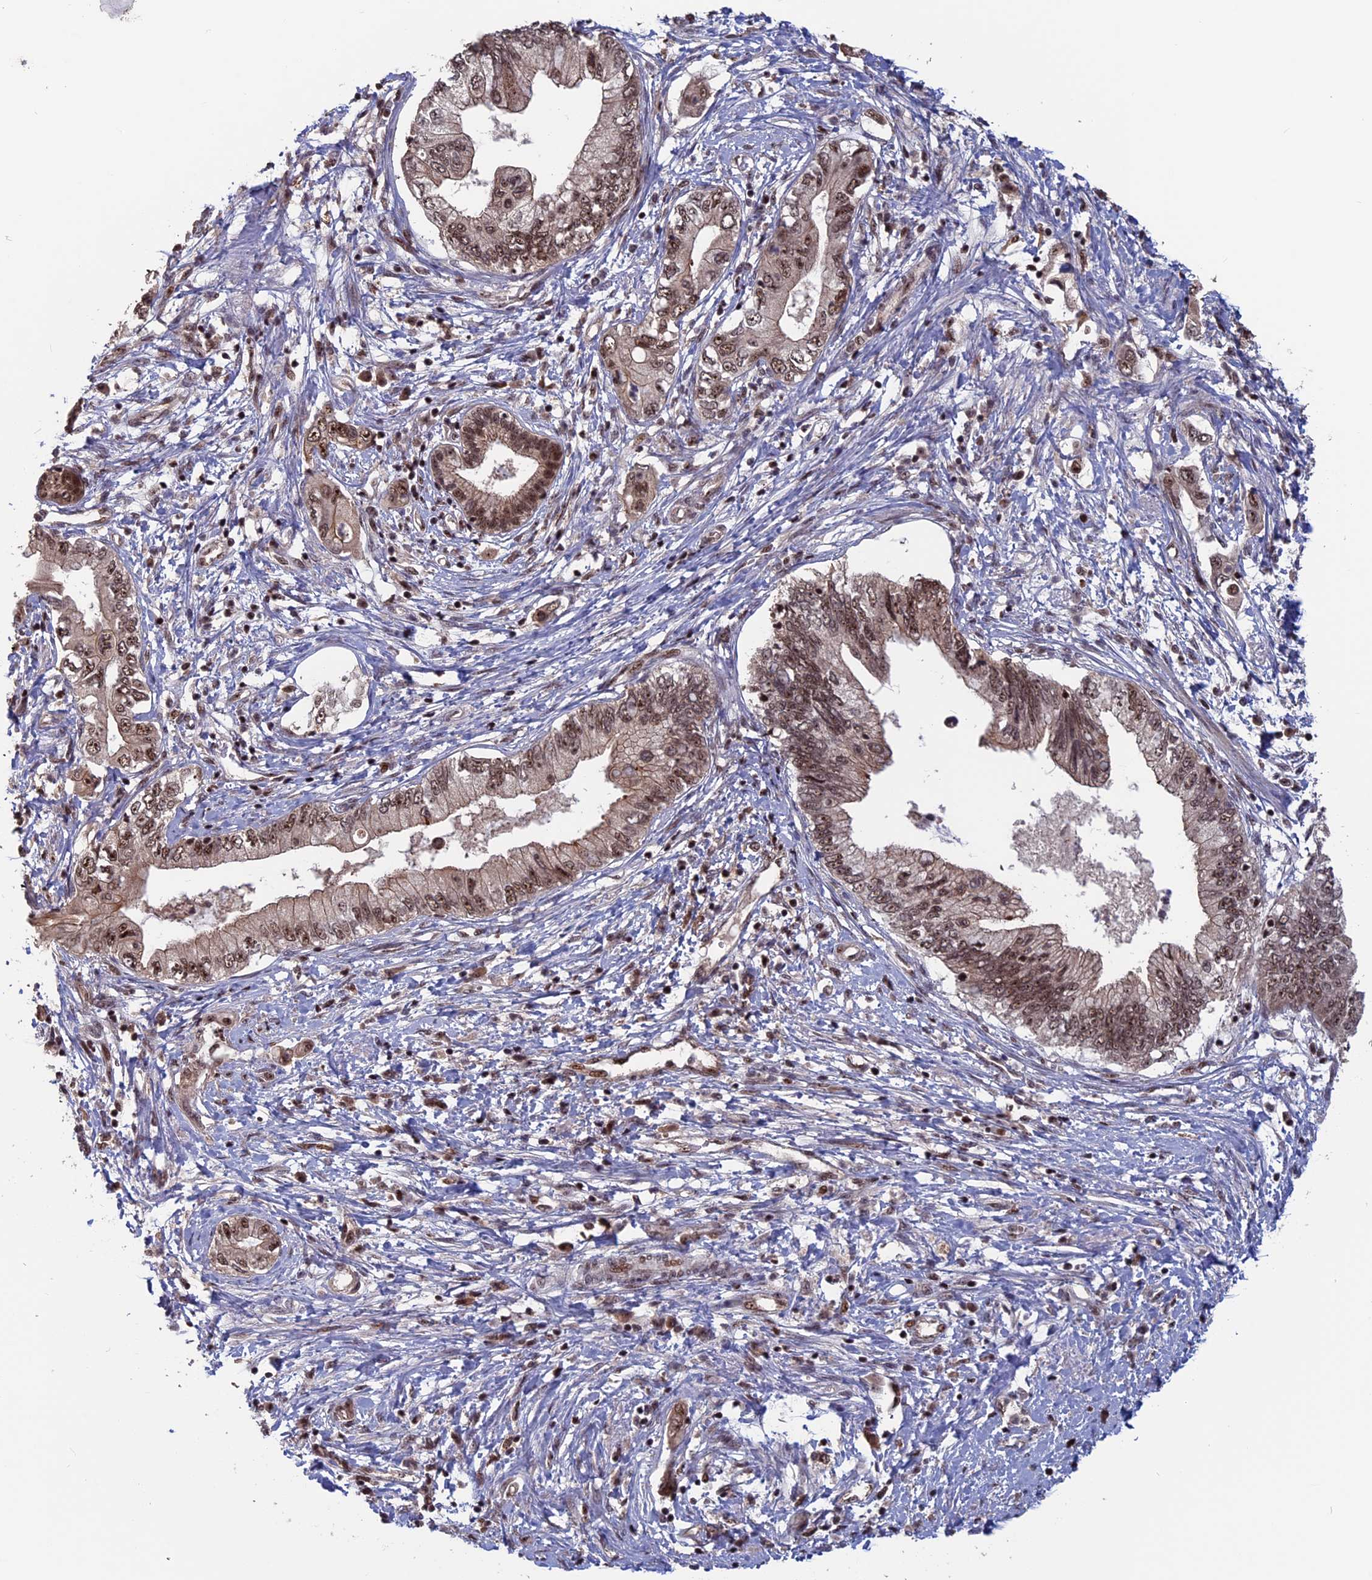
{"staining": {"intensity": "moderate", "quantity": ">75%", "location": "nuclear"}, "tissue": "pancreatic cancer", "cell_type": "Tumor cells", "image_type": "cancer", "snomed": [{"axis": "morphology", "description": "Adenocarcinoma, NOS"}, {"axis": "topography", "description": "Pancreas"}], "caption": "Pancreatic cancer (adenocarcinoma) was stained to show a protein in brown. There is medium levels of moderate nuclear positivity in approximately >75% of tumor cells.", "gene": "CACTIN", "patient": {"sex": "female", "age": 73}}